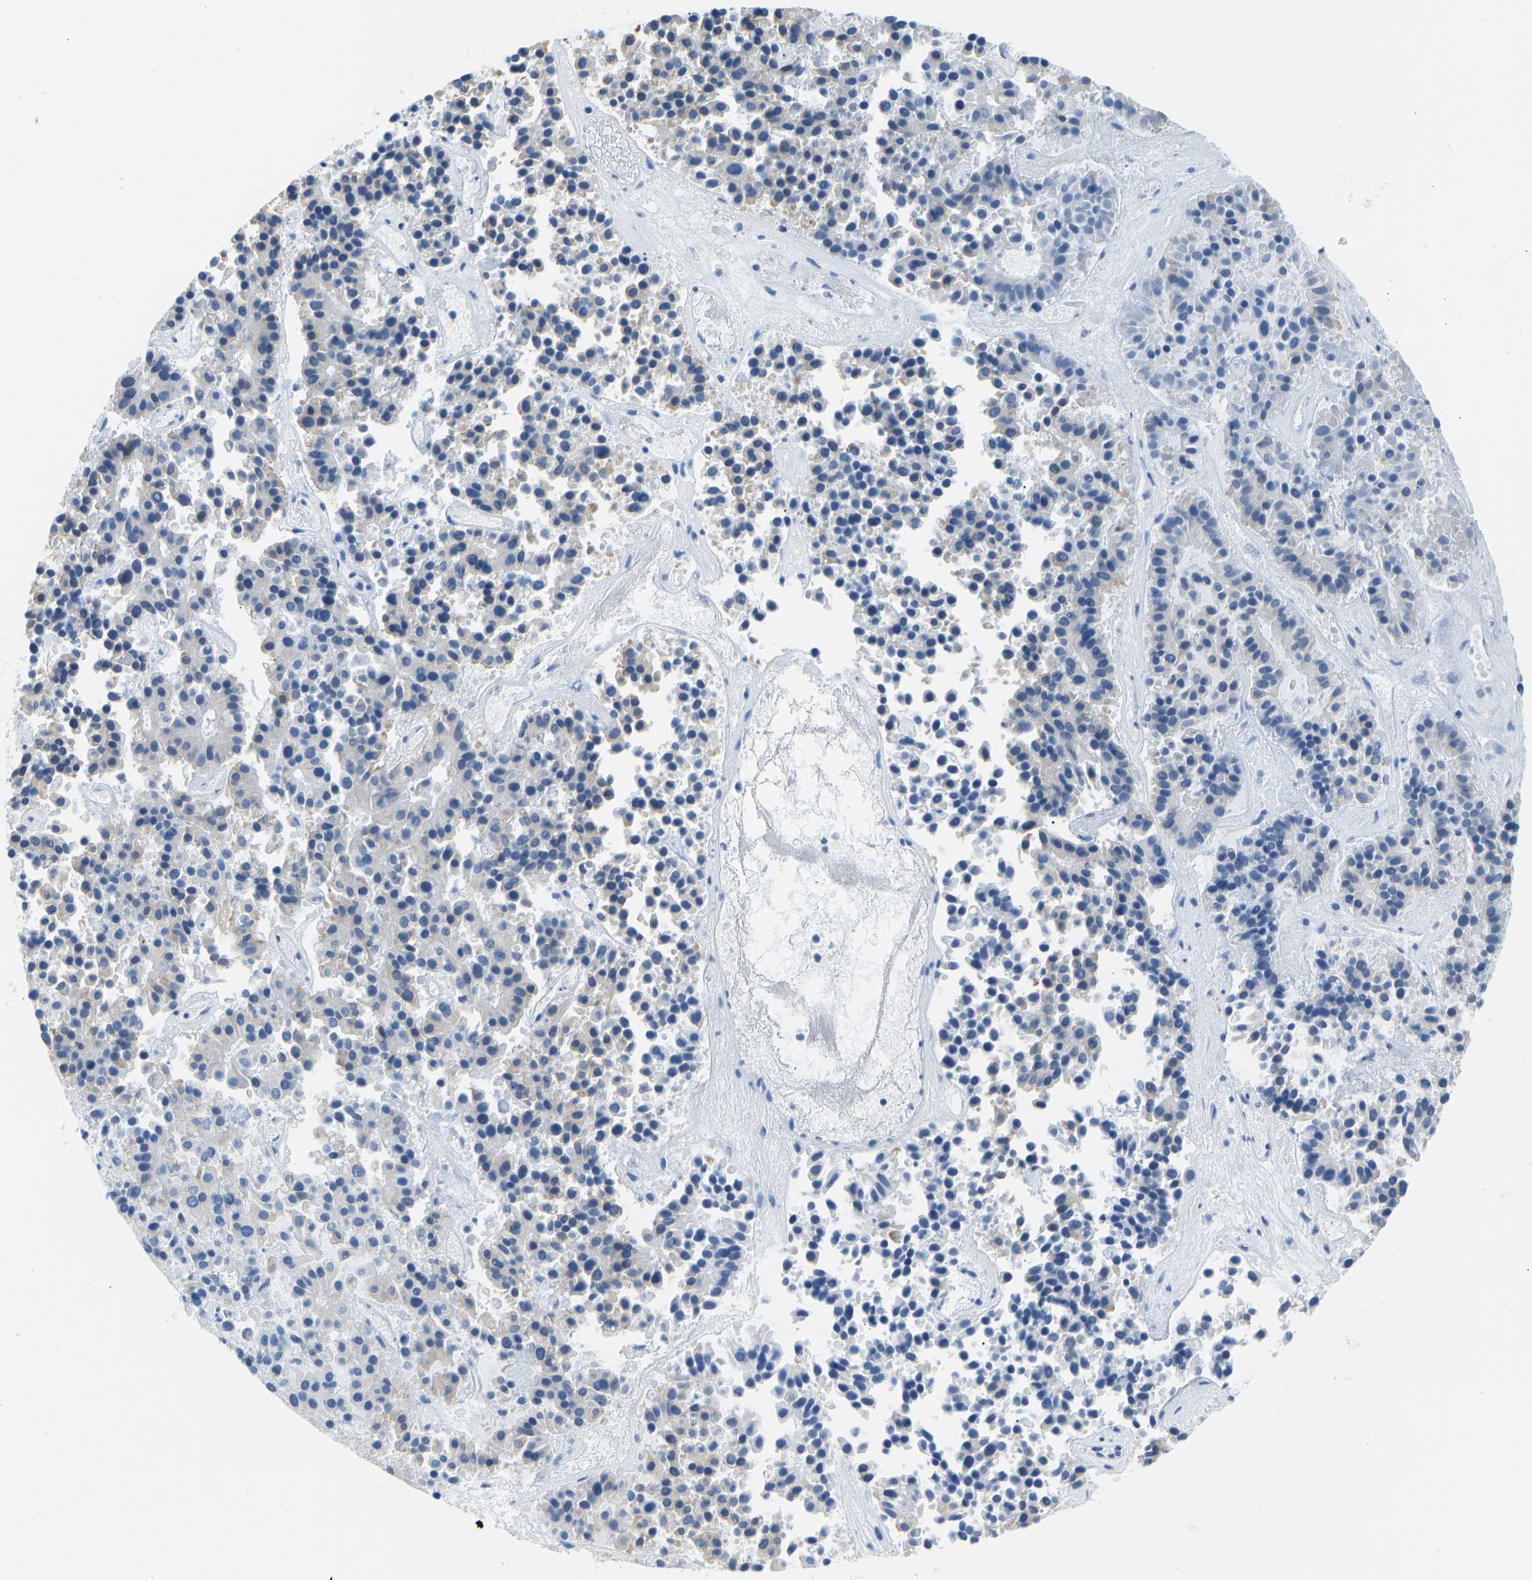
{"staining": {"intensity": "negative", "quantity": "none", "location": "none"}, "tissue": "pancreatic cancer", "cell_type": "Tumor cells", "image_type": "cancer", "snomed": [{"axis": "morphology", "description": "Adenocarcinoma, NOS"}, {"axis": "topography", "description": "Pancreas"}], "caption": "Tumor cells are negative for brown protein staining in pancreatic cancer. (Brightfield microscopy of DAB immunohistochemistry at high magnification).", "gene": "VRK1", "patient": {"sex": "male", "age": 50}}